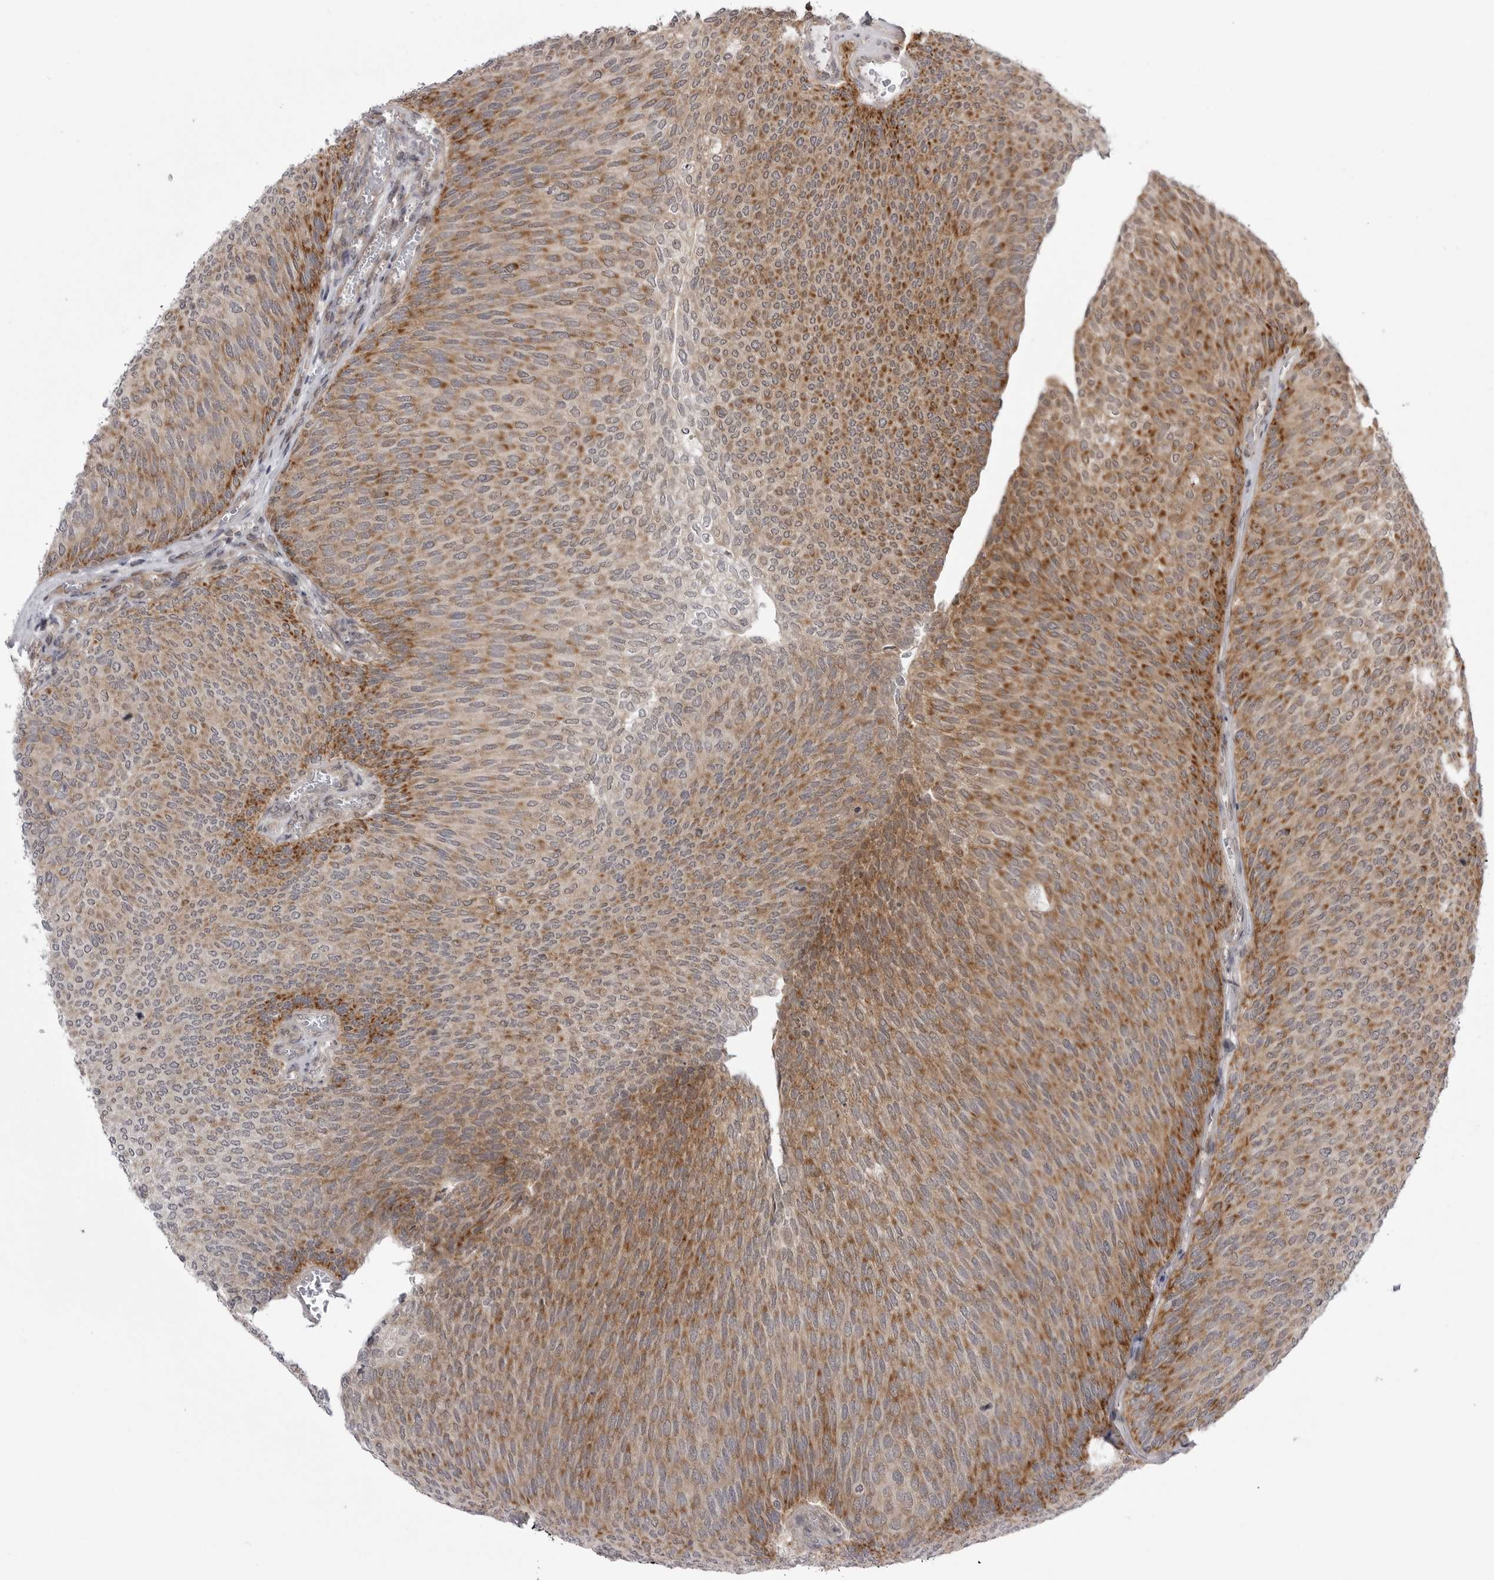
{"staining": {"intensity": "moderate", "quantity": ">75%", "location": "cytoplasmic/membranous"}, "tissue": "urothelial cancer", "cell_type": "Tumor cells", "image_type": "cancer", "snomed": [{"axis": "morphology", "description": "Urothelial carcinoma, Low grade"}, {"axis": "topography", "description": "Urinary bladder"}], "caption": "Immunohistochemistry (IHC) of human low-grade urothelial carcinoma shows medium levels of moderate cytoplasmic/membranous positivity in about >75% of tumor cells.", "gene": "CCDC18", "patient": {"sex": "female", "age": 79}}